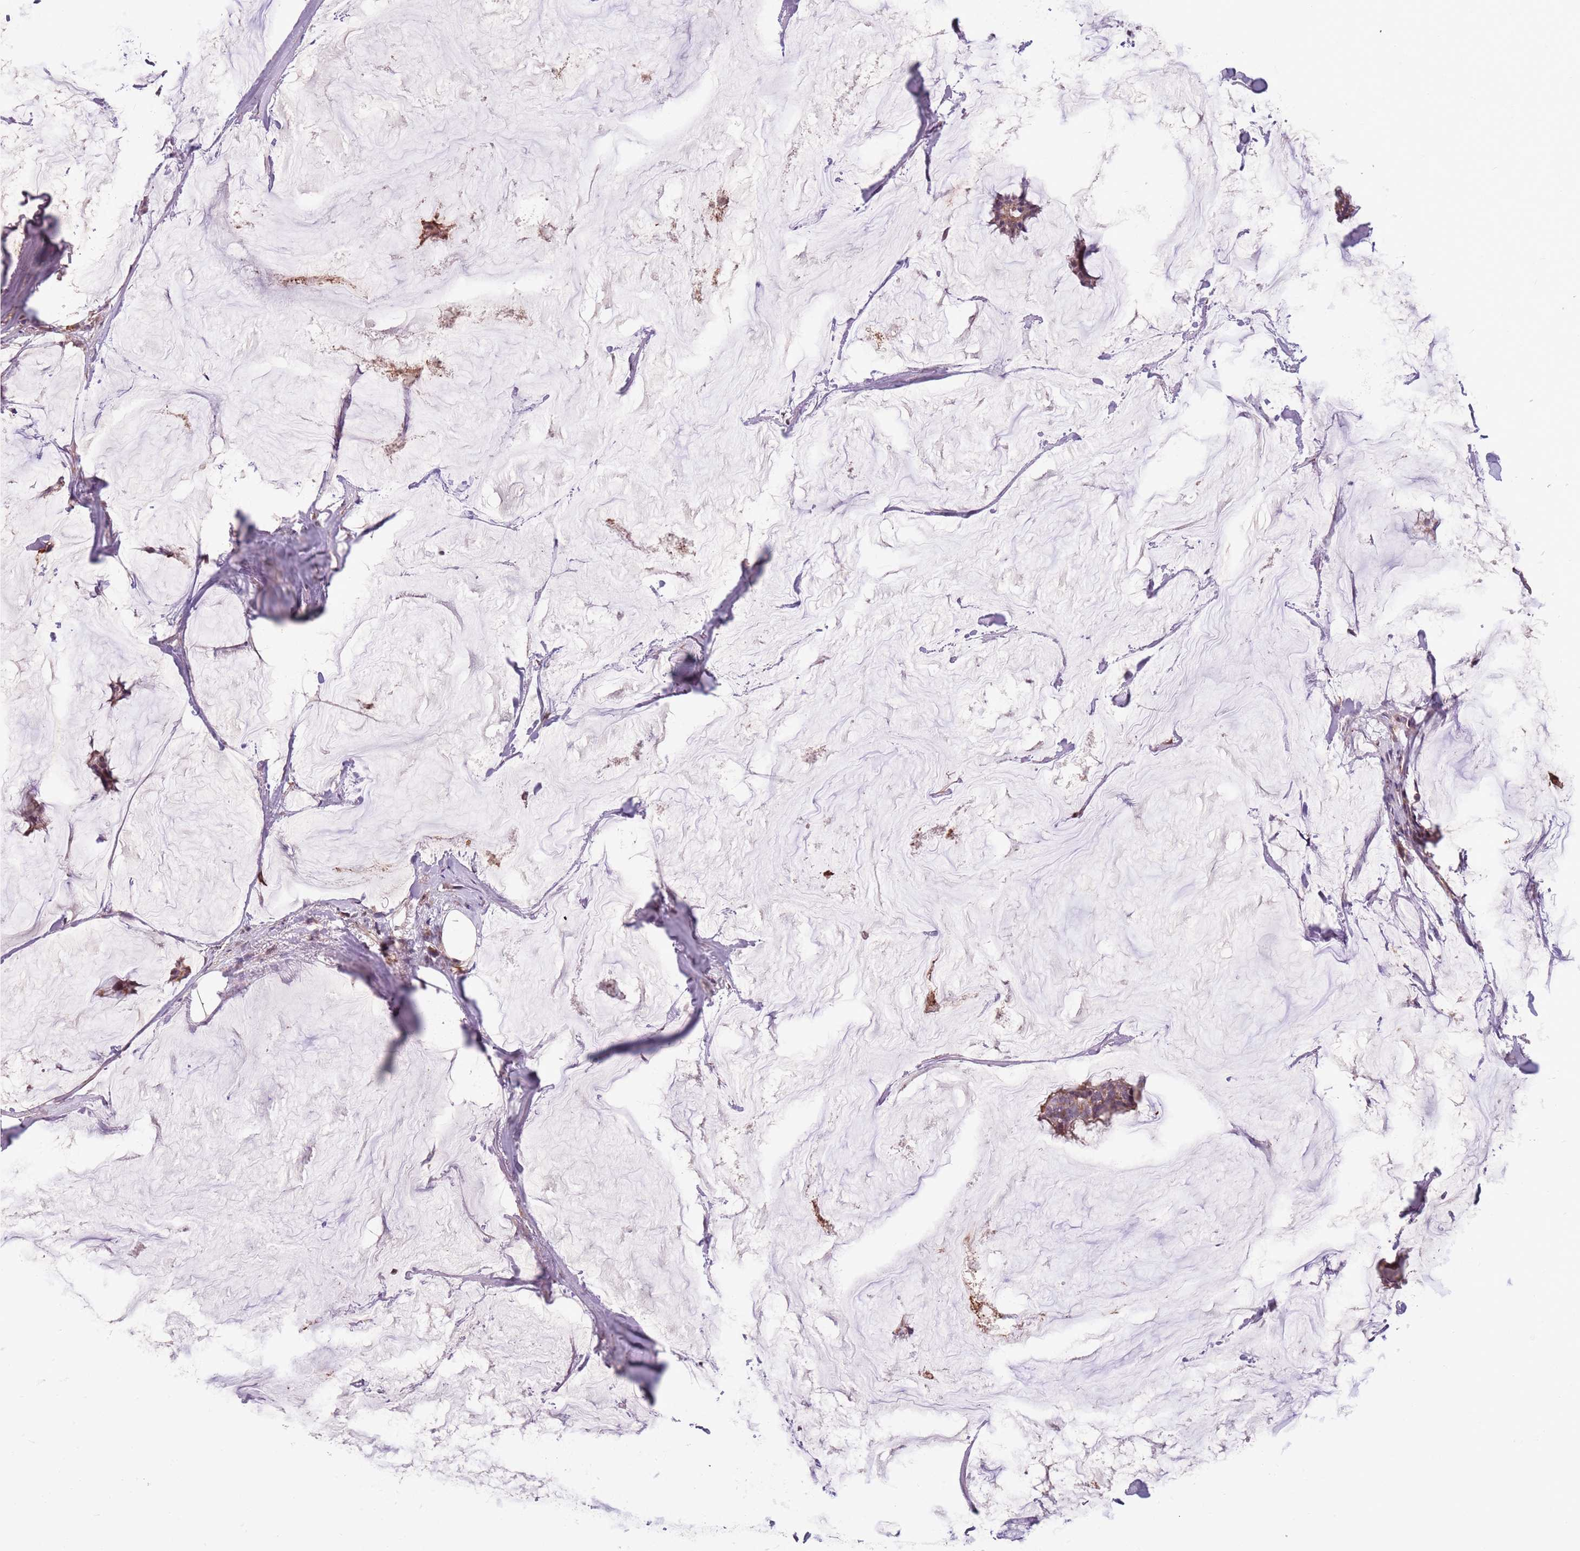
{"staining": {"intensity": "moderate", "quantity": ">75%", "location": "cytoplasmic/membranous"}, "tissue": "breast cancer", "cell_type": "Tumor cells", "image_type": "cancer", "snomed": [{"axis": "morphology", "description": "Duct carcinoma"}, {"axis": "topography", "description": "Breast"}], "caption": "Immunohistochemistry (IHC) staining of breast intraductal carcinoma, which exhibits medium levels of moderate cytoplasmic/membranous positivity in approximately >75% of tumor cells indicating moderate cytoplasmic/membranous protein expression. The staining was performed using DAB (brown) for protein detection and nuclei were counterstained in hematoxylin (blue).", "gene": "JAML", "patient": {"sex": "female", "age": 93}}